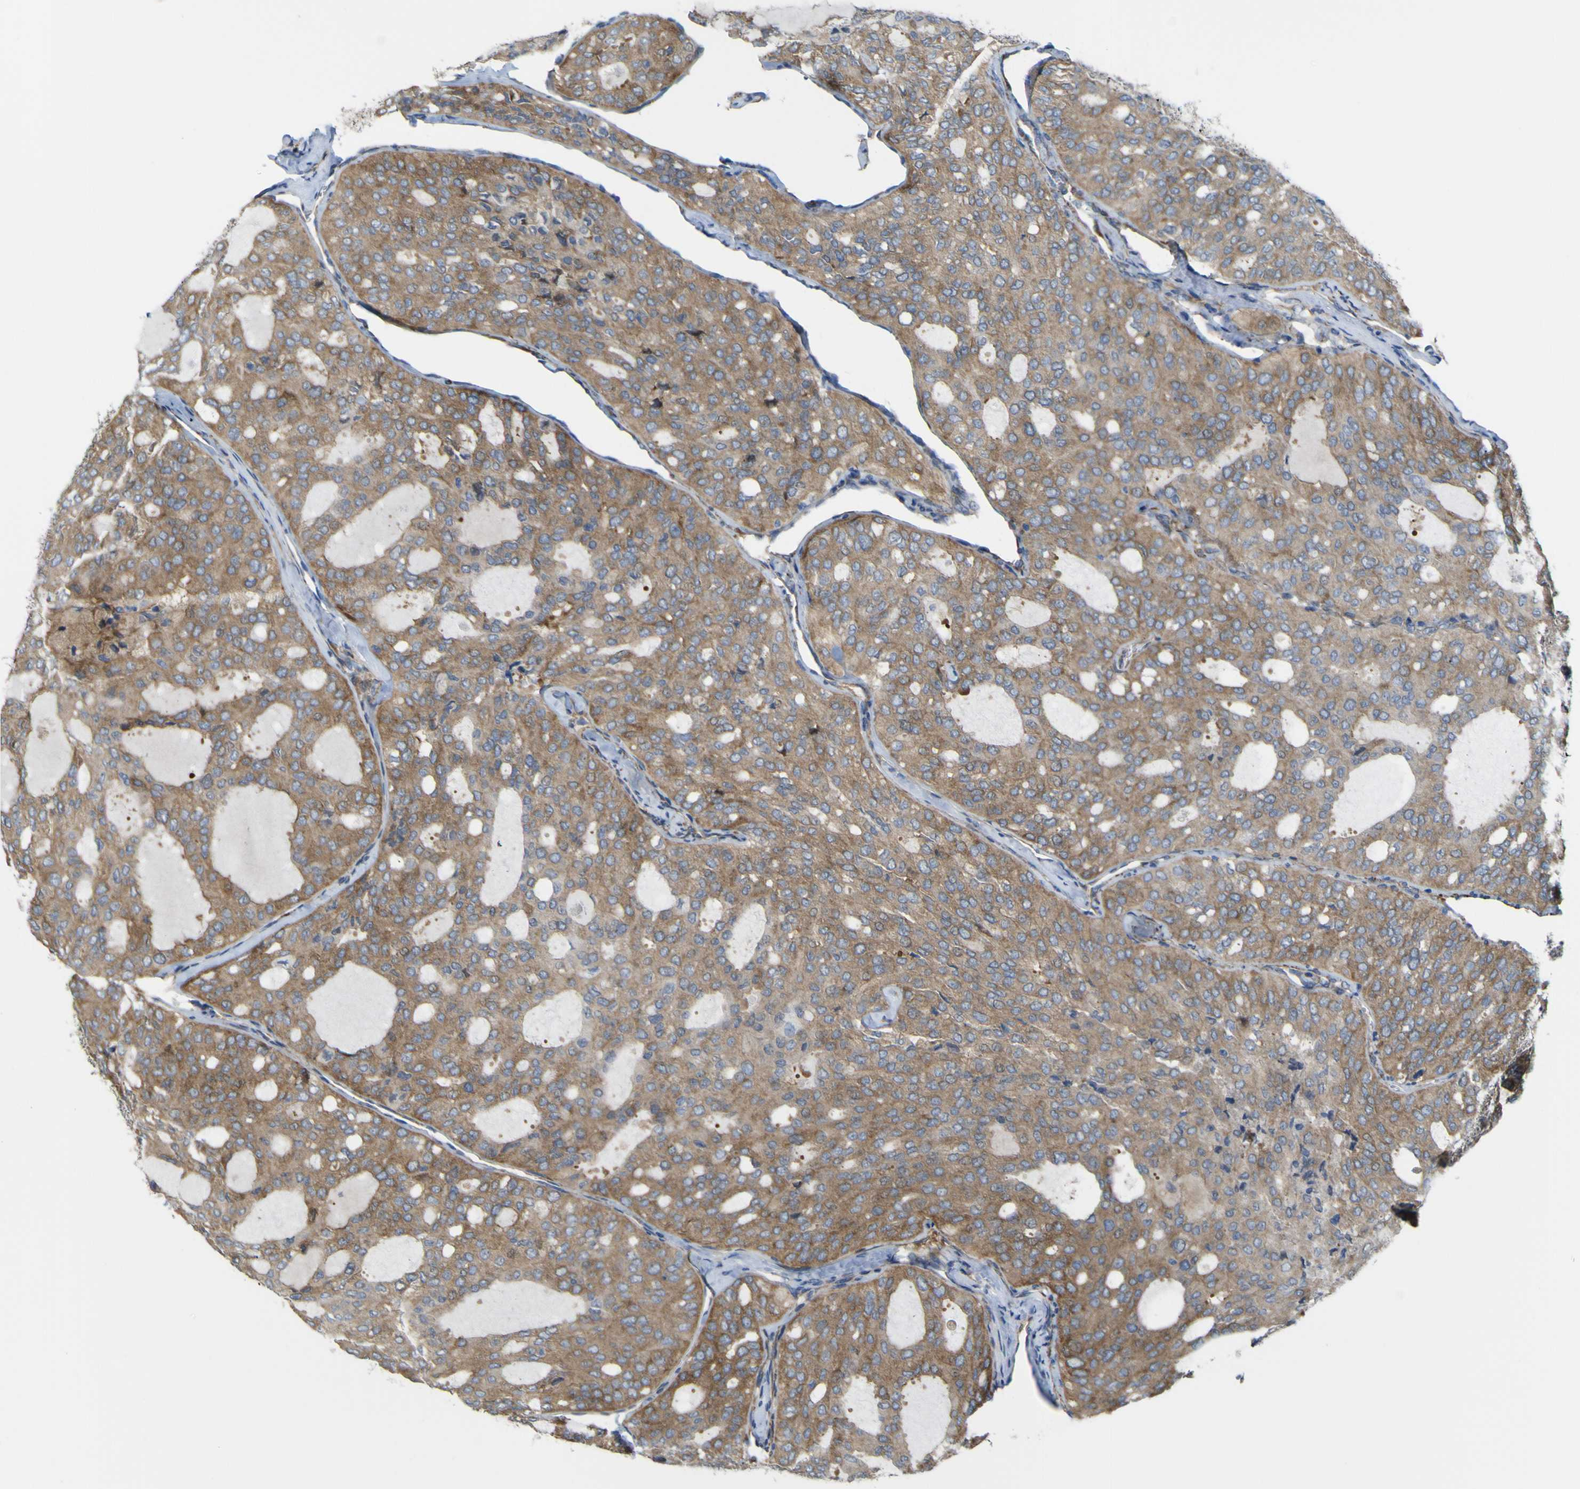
{"staining": {"intensity": "moderate", "quantity": ">75%", "location": "cytoplasmic/membranous"}, "tissue": "thyroid cancer", "cell_type": "Tumor cells", "image_type": "cancer", "snomed": [{"axis": "morphology", "description": "Follicular adenoma carcinoma, NOS"}, {"axis": "topography", "description": "Thyroid gland"}], "caption": "Tumor cells exhibit medium levels of moderate cytoplasmic/membranous positivity in approximately >75% of cells in follicular adenoma carcinoma (thyroid).", "gene": "JPH1", "patient": {"sex": "male", "age": 75}}